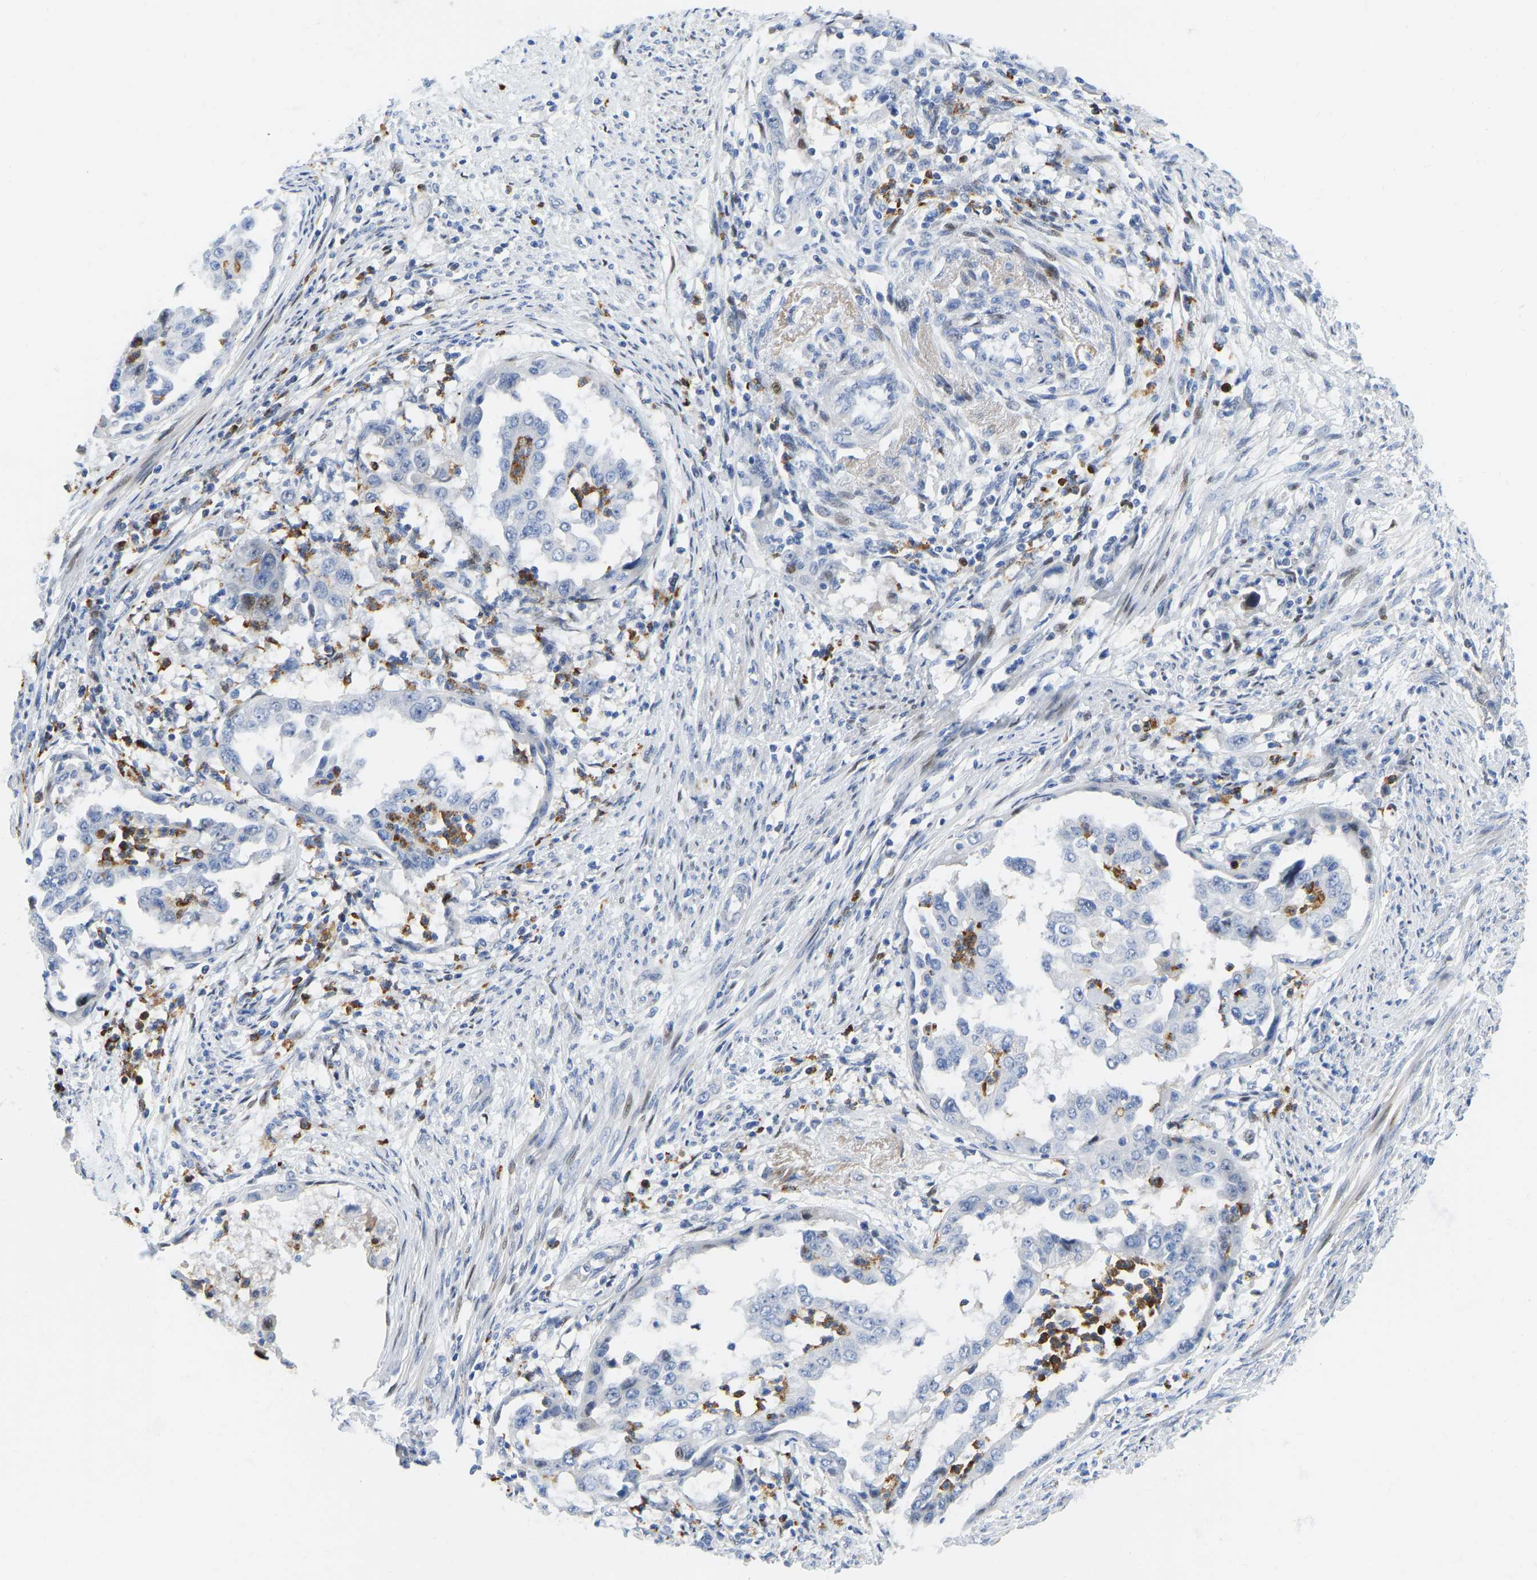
{"staining": {"intensity": "negative", "quantity": "none", "location": "none"}, "tissue": "endometrial cancer", "cell_type": "Tumor cells", "image_type": "cancer", "snomed": [{"axis": "morphology", "description": "Adenocarcinoma, NOS"}, {"axis": "topography", "description": "Endometrium"}], "caption": "This is a image of IHC staining of endometrial cancer, which shows no staining in tumor cells.", "gene": "HDAC5", "patient": {"sex": "female", "age": 85}}